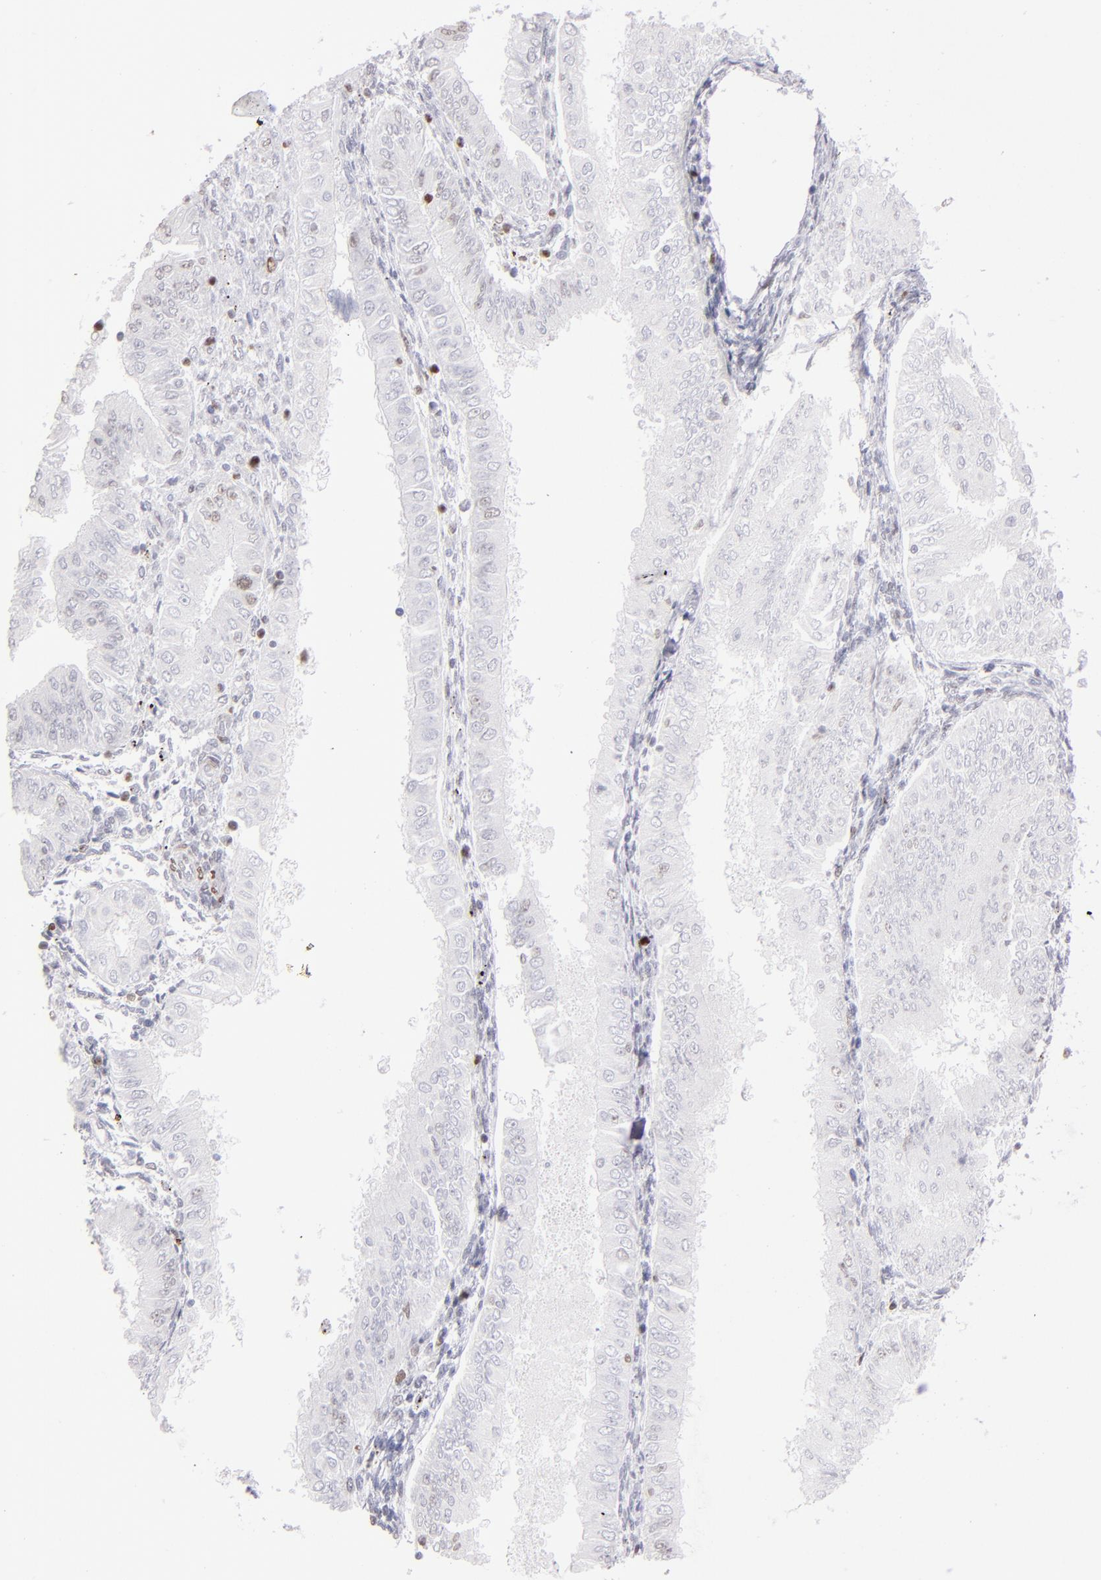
{"staining": {"intensity": "weak", "quantity": "<25%", "location": "nuclear"}, "tissue": "endometrial cancer", "cell_type": "Tumor cells", "image_type": "cancer", "snomed": [{"axis": "morphology", "description": "Adenocarcinoma, NOS"}, {"axis": "topography", "description": "Endometrium"}], "caption": "The photomicrograph shows no significant staining in tumor cells of adenocarcinoma (endometrial).", "gene": "POLA1", "patient": {"sex": "female", "age": 53}}